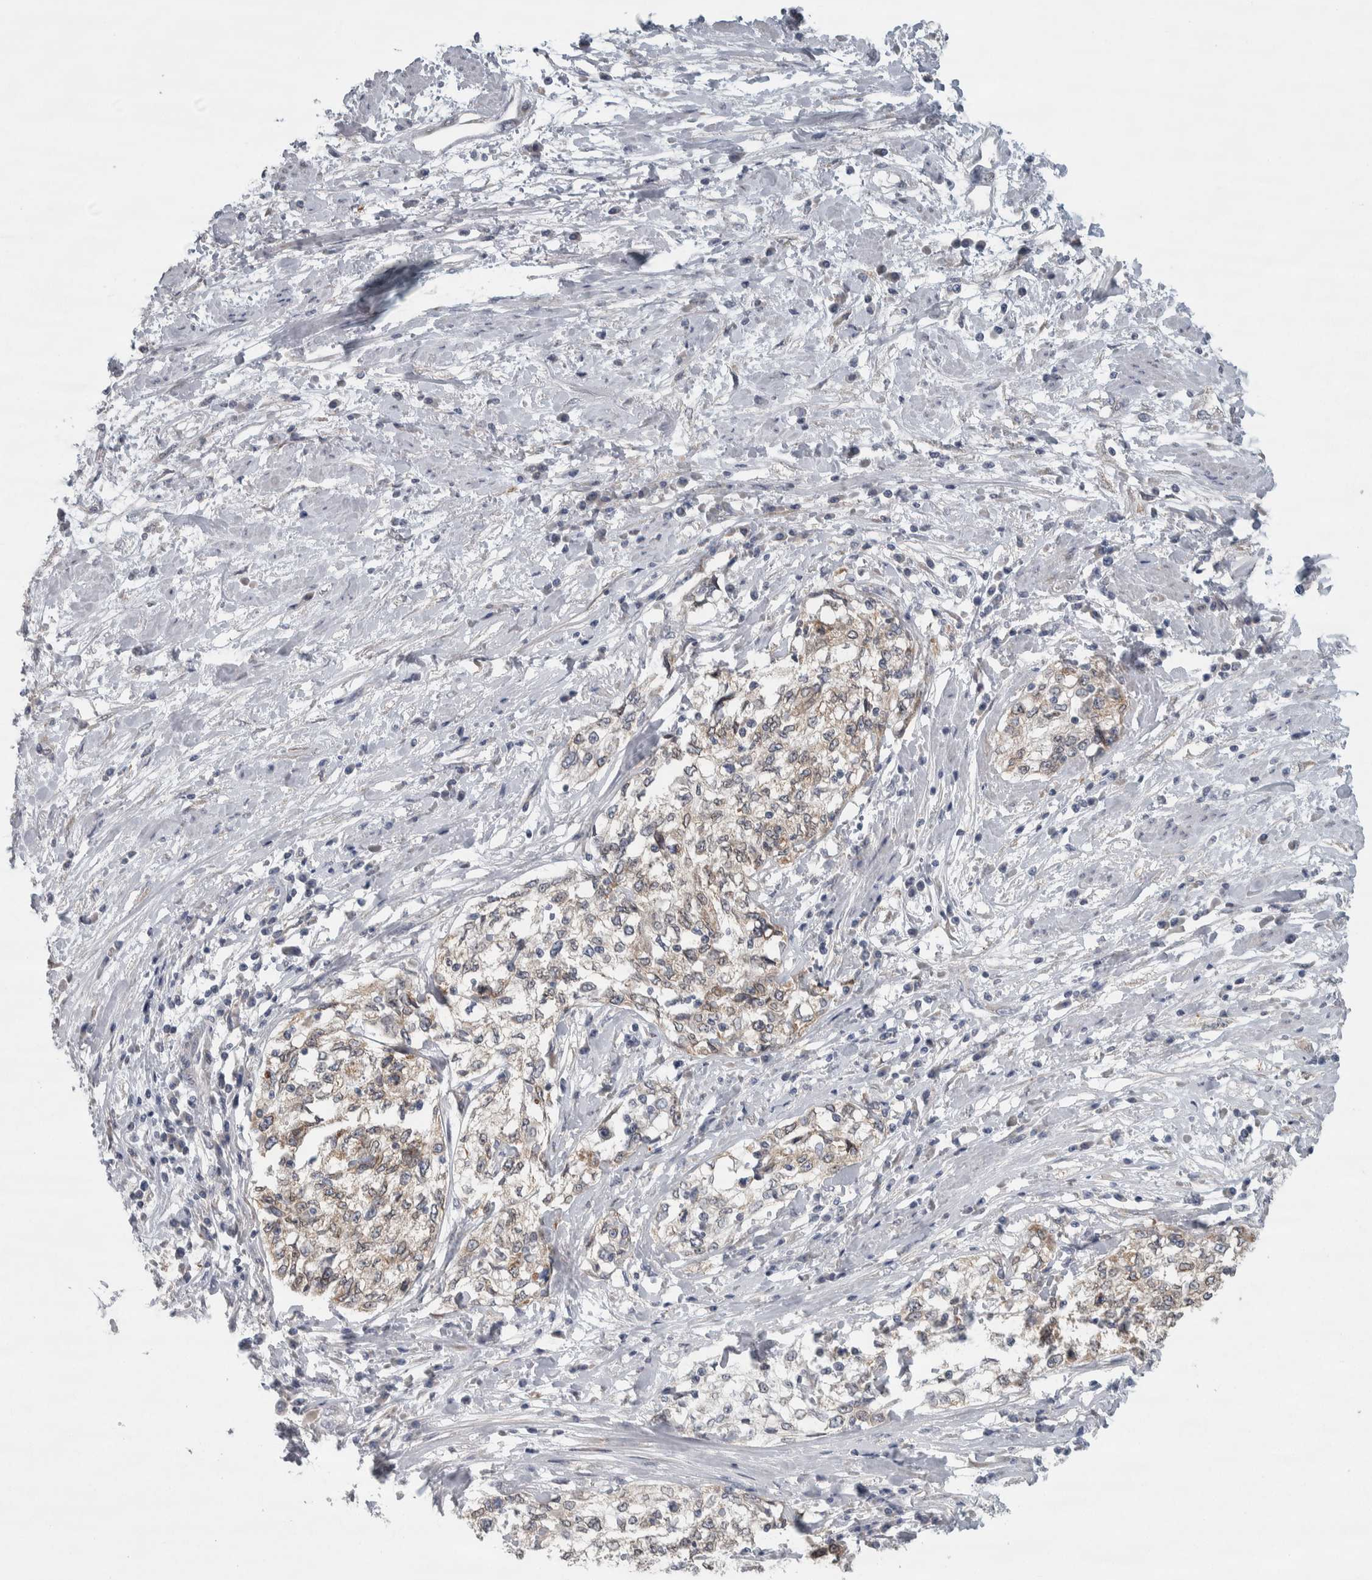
{"staining": {"intensity": "weak", "quantity": ">75%", "location": "cytoplasmic/membranous"}, "tissue": "cervical cancer", "cell_type": "Tumor cells", "image_type": "cancer", "snomed": [{"axis": "morphology", "description": "Squamous cell carcinoma, NOS"}, {"axis": "topography", "description": "Cervix"}], "caption": "Cervical squamous cell carcinoma stained for a protein (brown) reveals weak cytoplasmic/membranous positive staining in about >75% of tumor cells.", "gene": "SIGMAR1", "patient": {"sex": "female", "age": 57}}